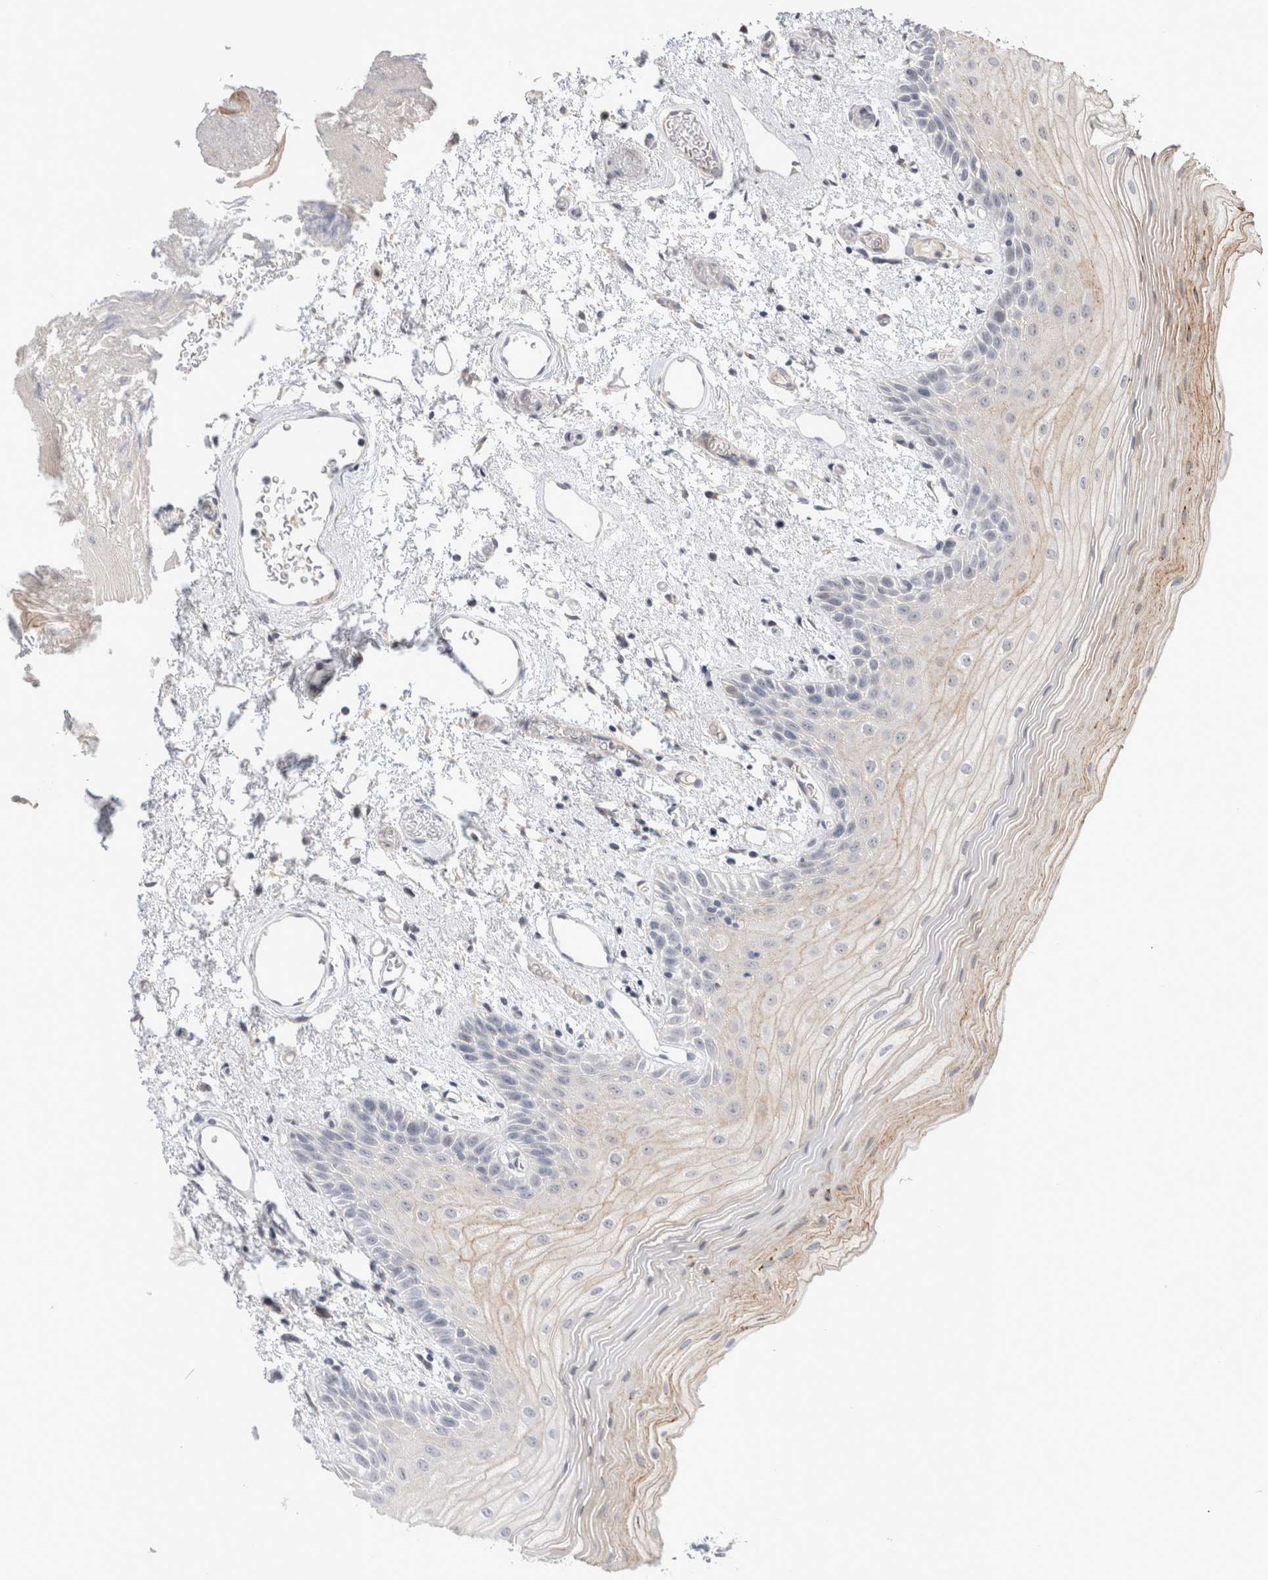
{"staining": {"intensity": "weak", "quantity": "<25%", "location": "cytoplasmic/membranous"}, "tissue": "oral mucosa", "cell_type": "Squamous epithelial cells", "image_type": "normal", "snomed": [{"axis": "morphology", "description": "Normal tissue, NOS"}, {"axis": "topography", "description": "Oral tissue"}], "caption": "The micrograph reveals no staining of squamous epithelial cells in normal oral mucosa. (DAB (3,3'-diaminobenzidine) immunohistochemistry (IHC) with hematoxylin counter stain).", "gene": "SYDE2", "patient": {"sex": "male", "age": 52}}